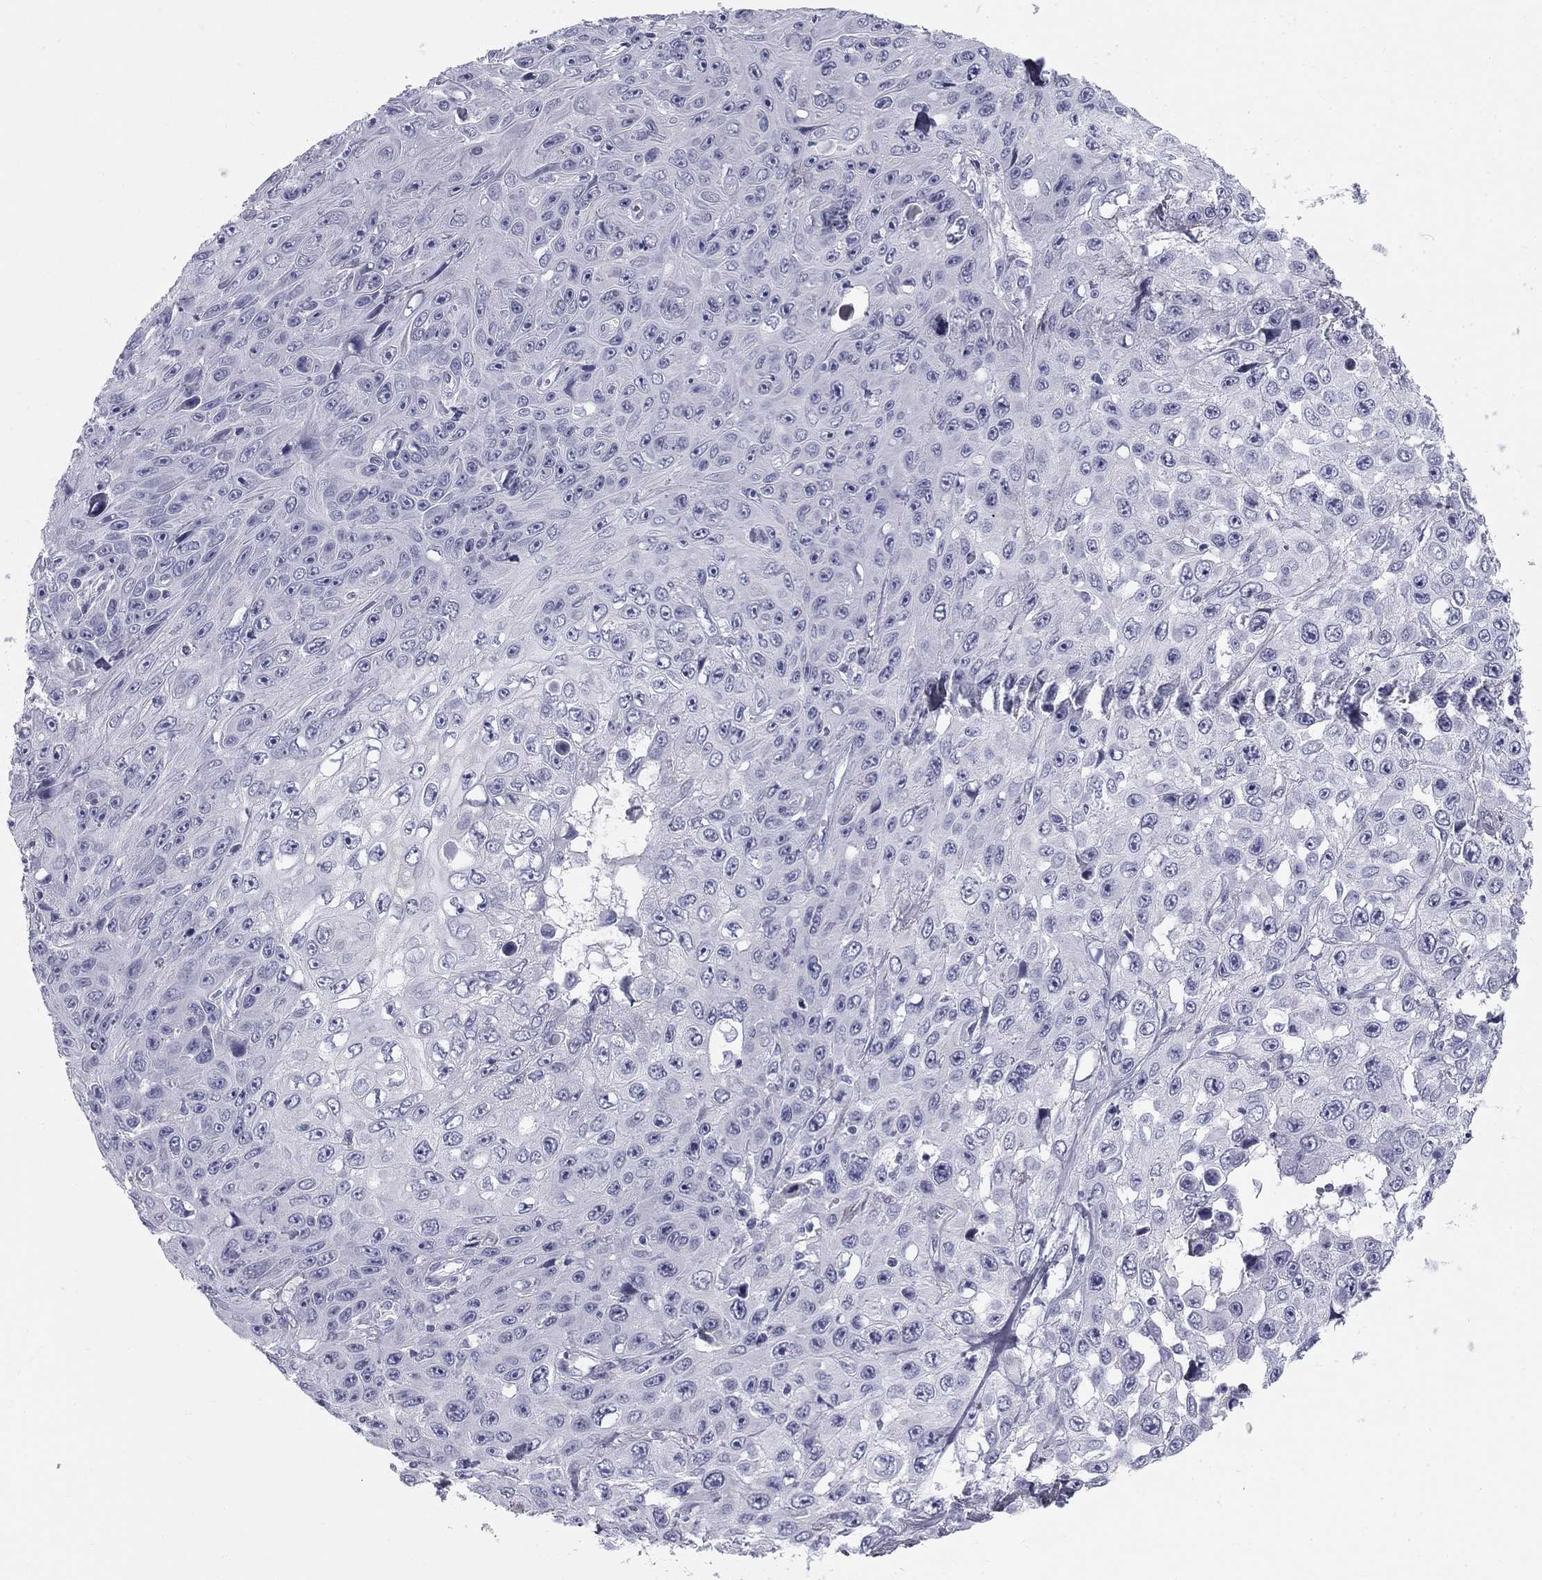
{"staining": {"intensity": "negative", "quantity": "none", "location": "none"}, "tissue": "skin cancer", "cell_type": "Tumor cells", "image_type": "cancer", "snomed": [{"axis": "morphology", "description": "Squamous cell carcinoma, NOS"}, {"axis": "topography", "description": "Skin"}], "caption": "Immunohistochemical staining of human squamous cell carcinoma (skin) displays no significant positivity in tumor cells.", "gene": "SULT2B1", "patient": {"sex": "male", "age": 82}}